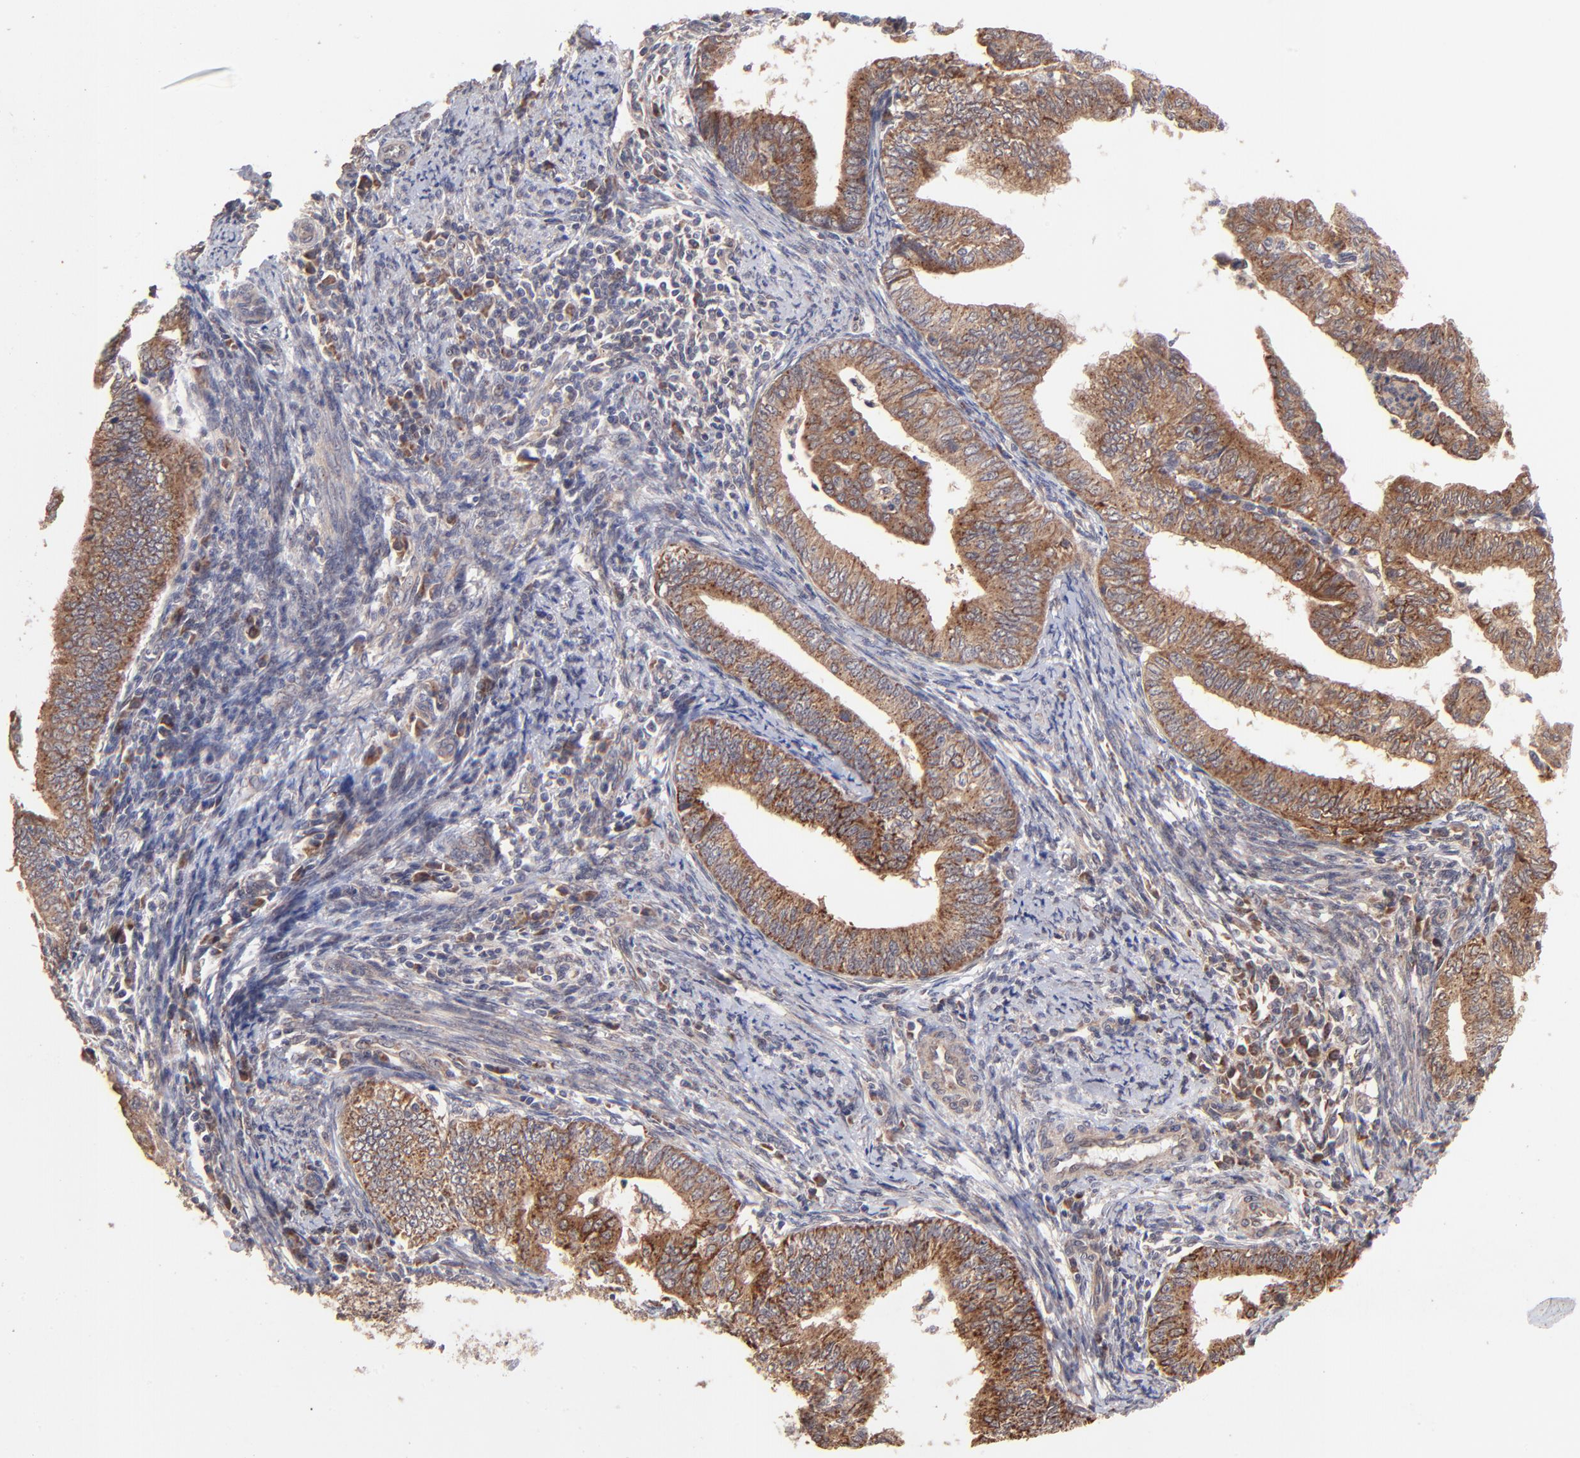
{"staining": {"intensity": "moderate", "quantity": ">75%", "location": "cytoplasmic/membranous"}, "tissue": "endometrial cancer", "cell_type": "Tumor cells", "image_type": "cancer", "snomed": [{"axis": "morphology", "description": "Adenocarcinoma, NOS"}, {"axis": "topography", "description": "Endometrium"}], "caption": "An image of adenocarcinoma (endometrial) stained for a protein exhibits moderate cytoplasmic/membranous brown staining in tumor cells.", "gene": "BAIAP2L2", "patient": {"sex": "female", "age": 66}}